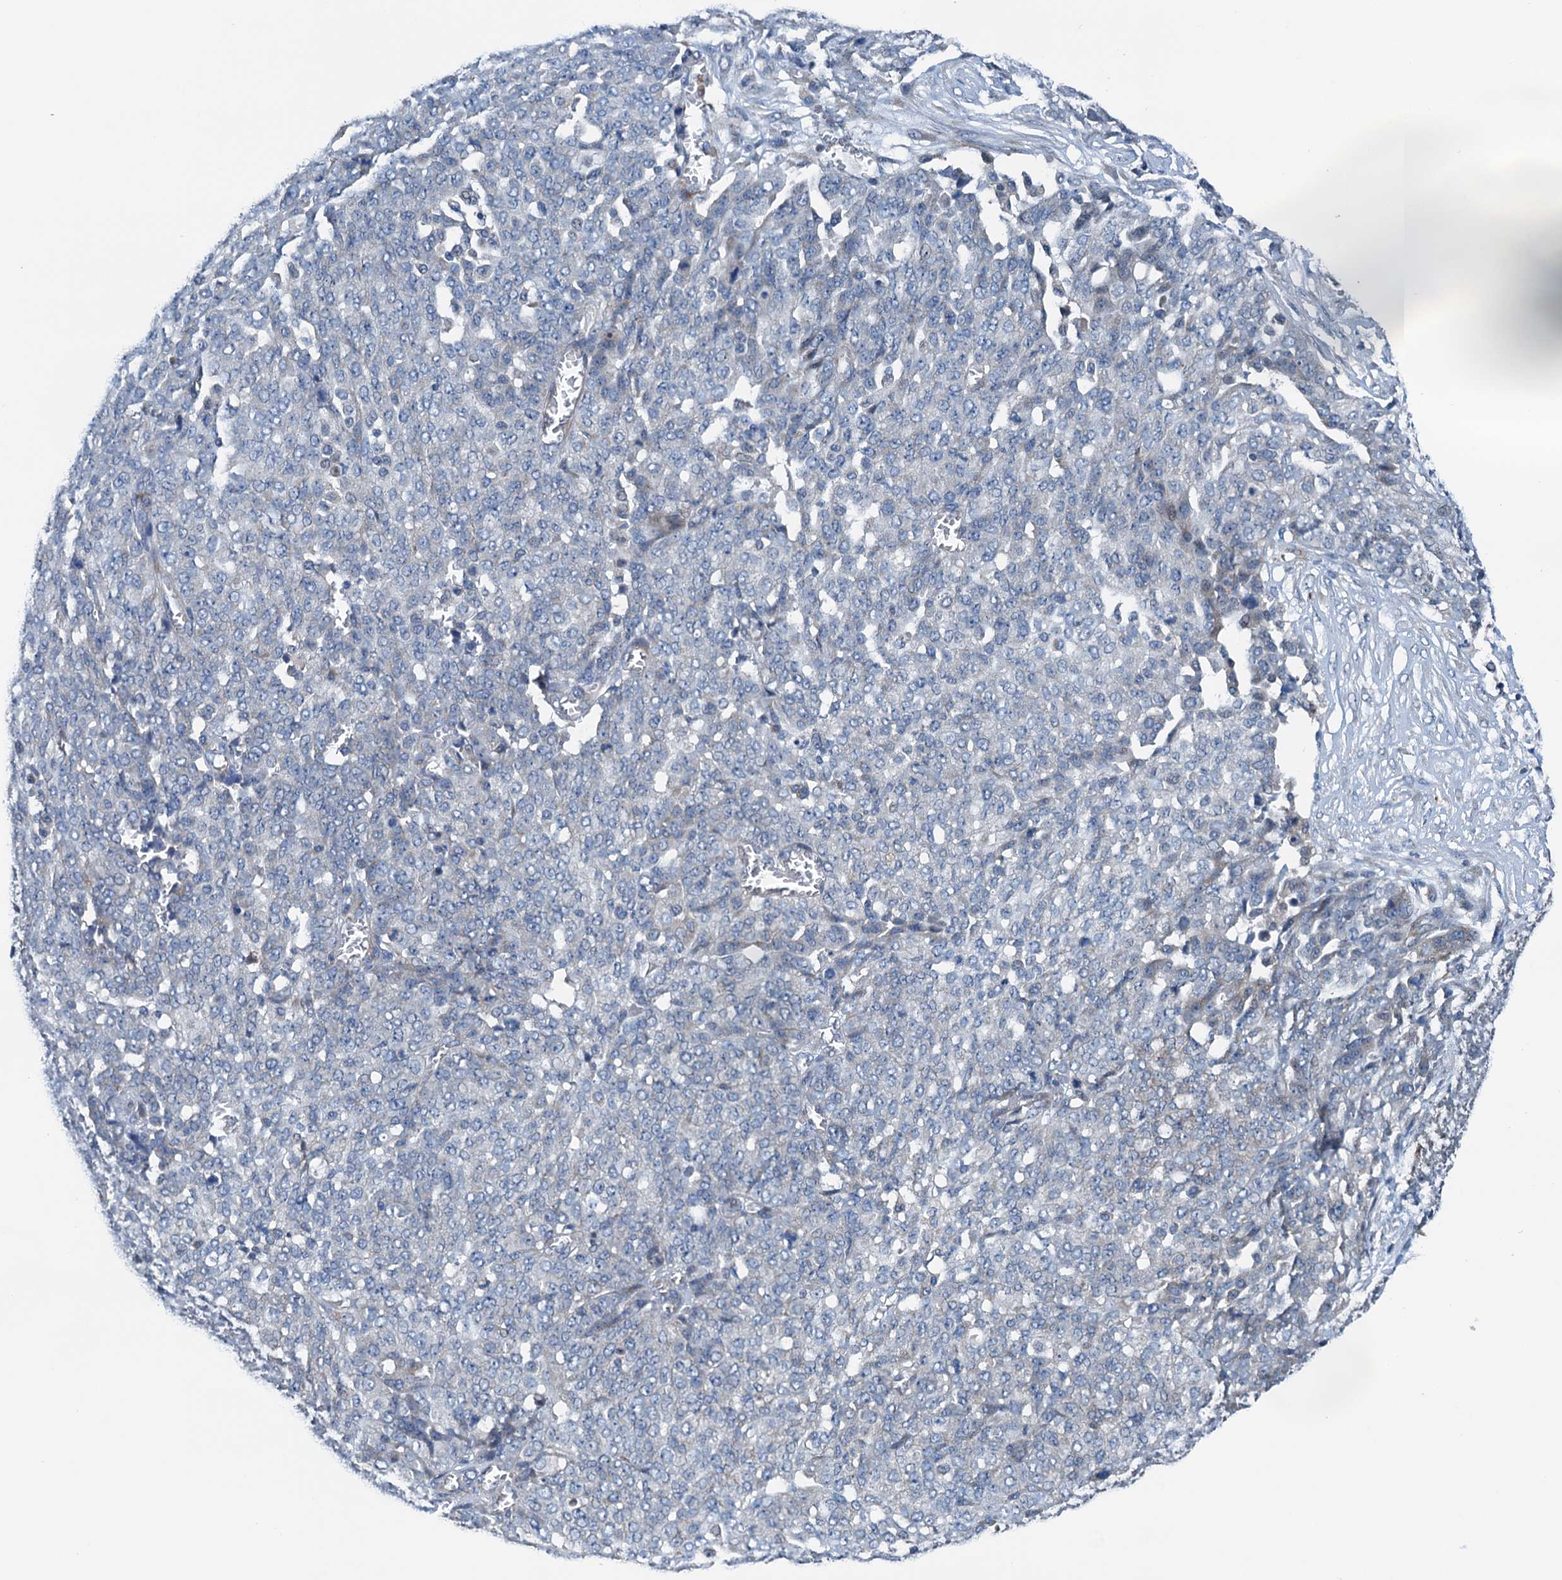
{"staining": {"intensity": "negative", "quantity": "none", "location": "none"}, "tissue": "ovarian cancer", "cell_type": "Tumor cells", "image_type": "cancer", "snomed": [{"axis": "morphology", "description": "Cystadenocarcinoma, serous, NOS"}, {"axis": "topography", "description": "Soft tissue"}, {"axis": "topography", "description": "Ovary"}], "caption": "Tumor cells show no significant protein staining in ovarian serous cystadenocarcinoma.", "gene": "ELAC1", "patient": {"sex": "female", "age": 57}}